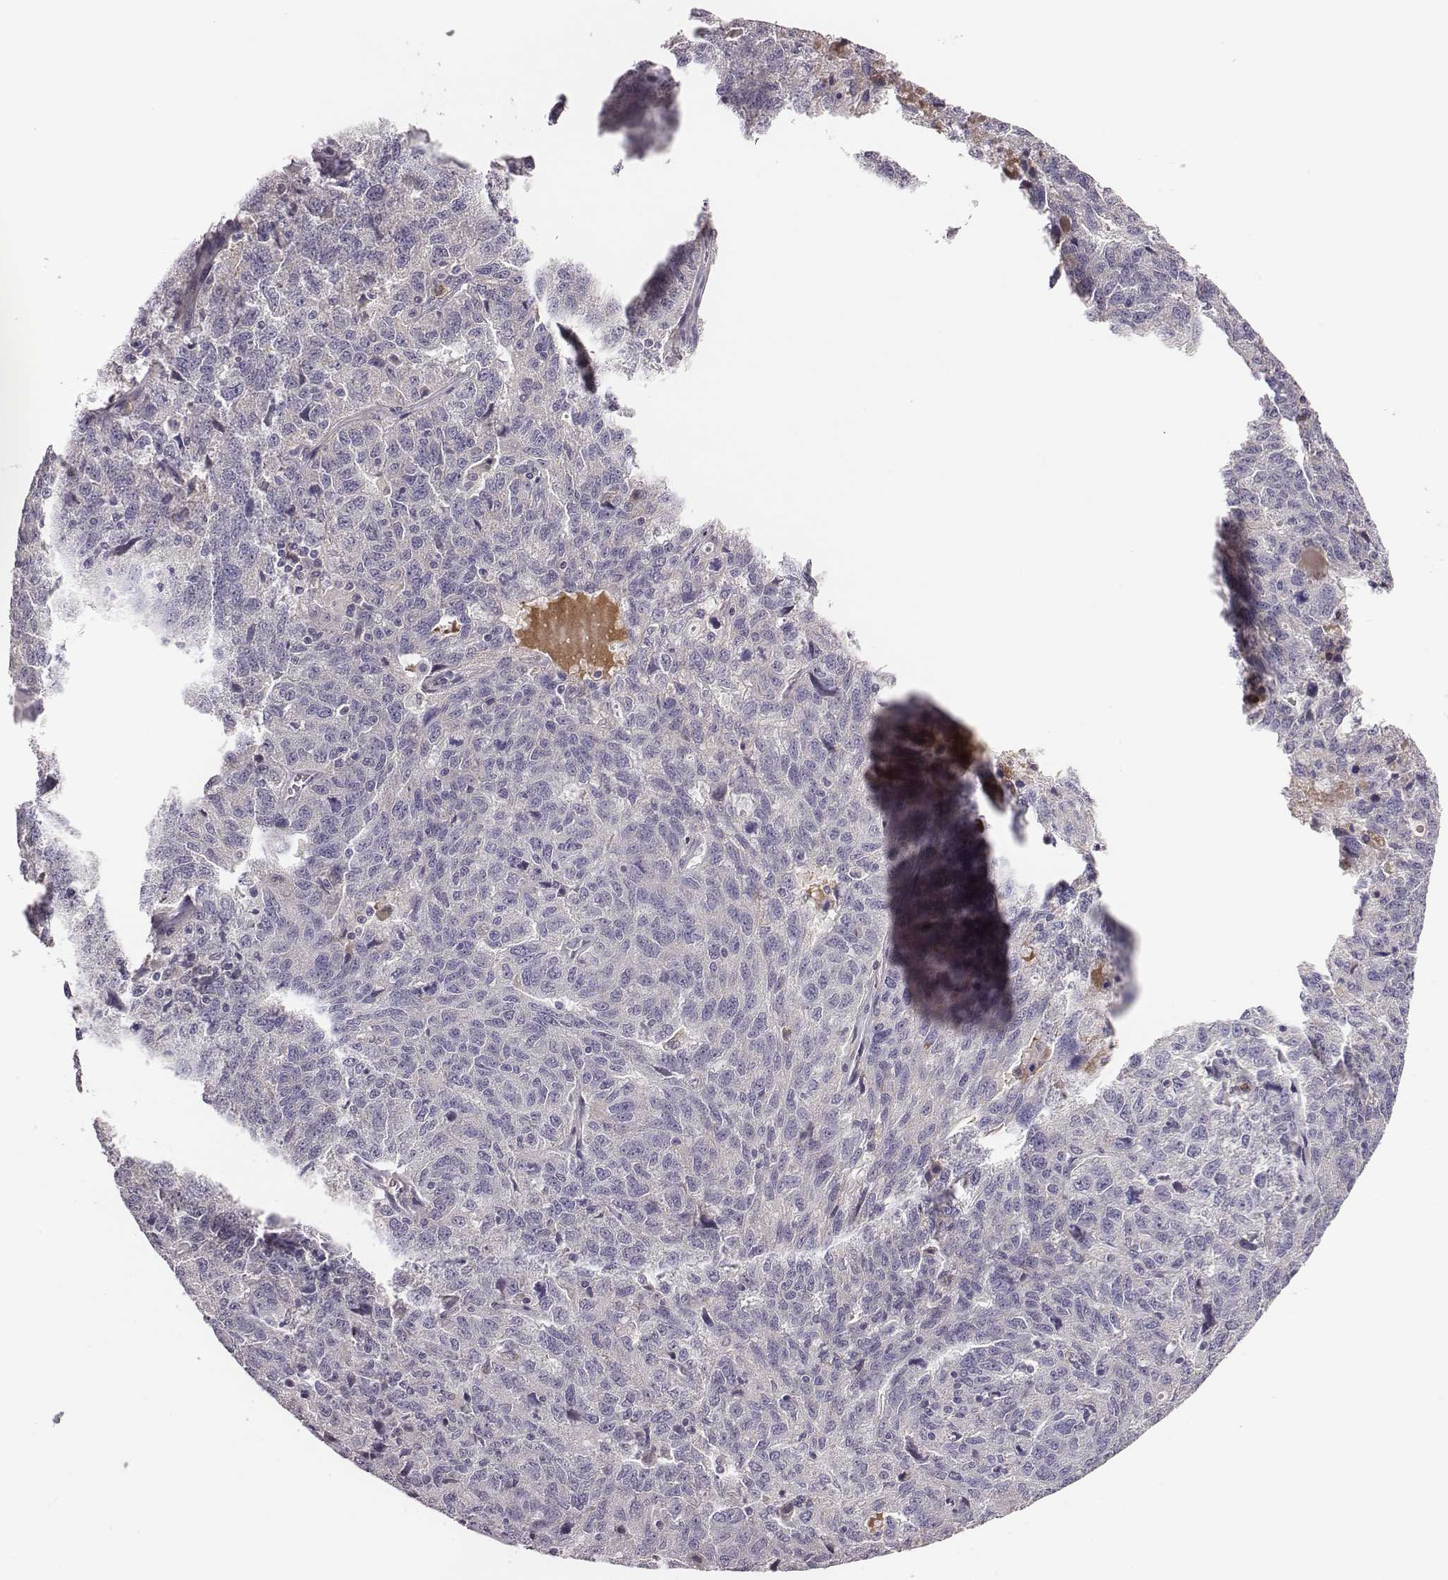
{"staining": {"intensity": "negative", "quantity": "none", "location": "none"}, "tissue": "ovarian cancer", "cell_type": "Tumor cells", "image_type": "cancer", "snomed": [{"axis": "morphology", "description": "Cystadenocarcinoma, serous, NOS"}, {"axis": "topography", "description": "Ovary"}], "caption": "Micrograph shows no significant protein expression in tumor cells of serous cystadenocarcinoma (ovarian).", "gene": "KMO", "patient": {"sex": "female", "age": 71}}